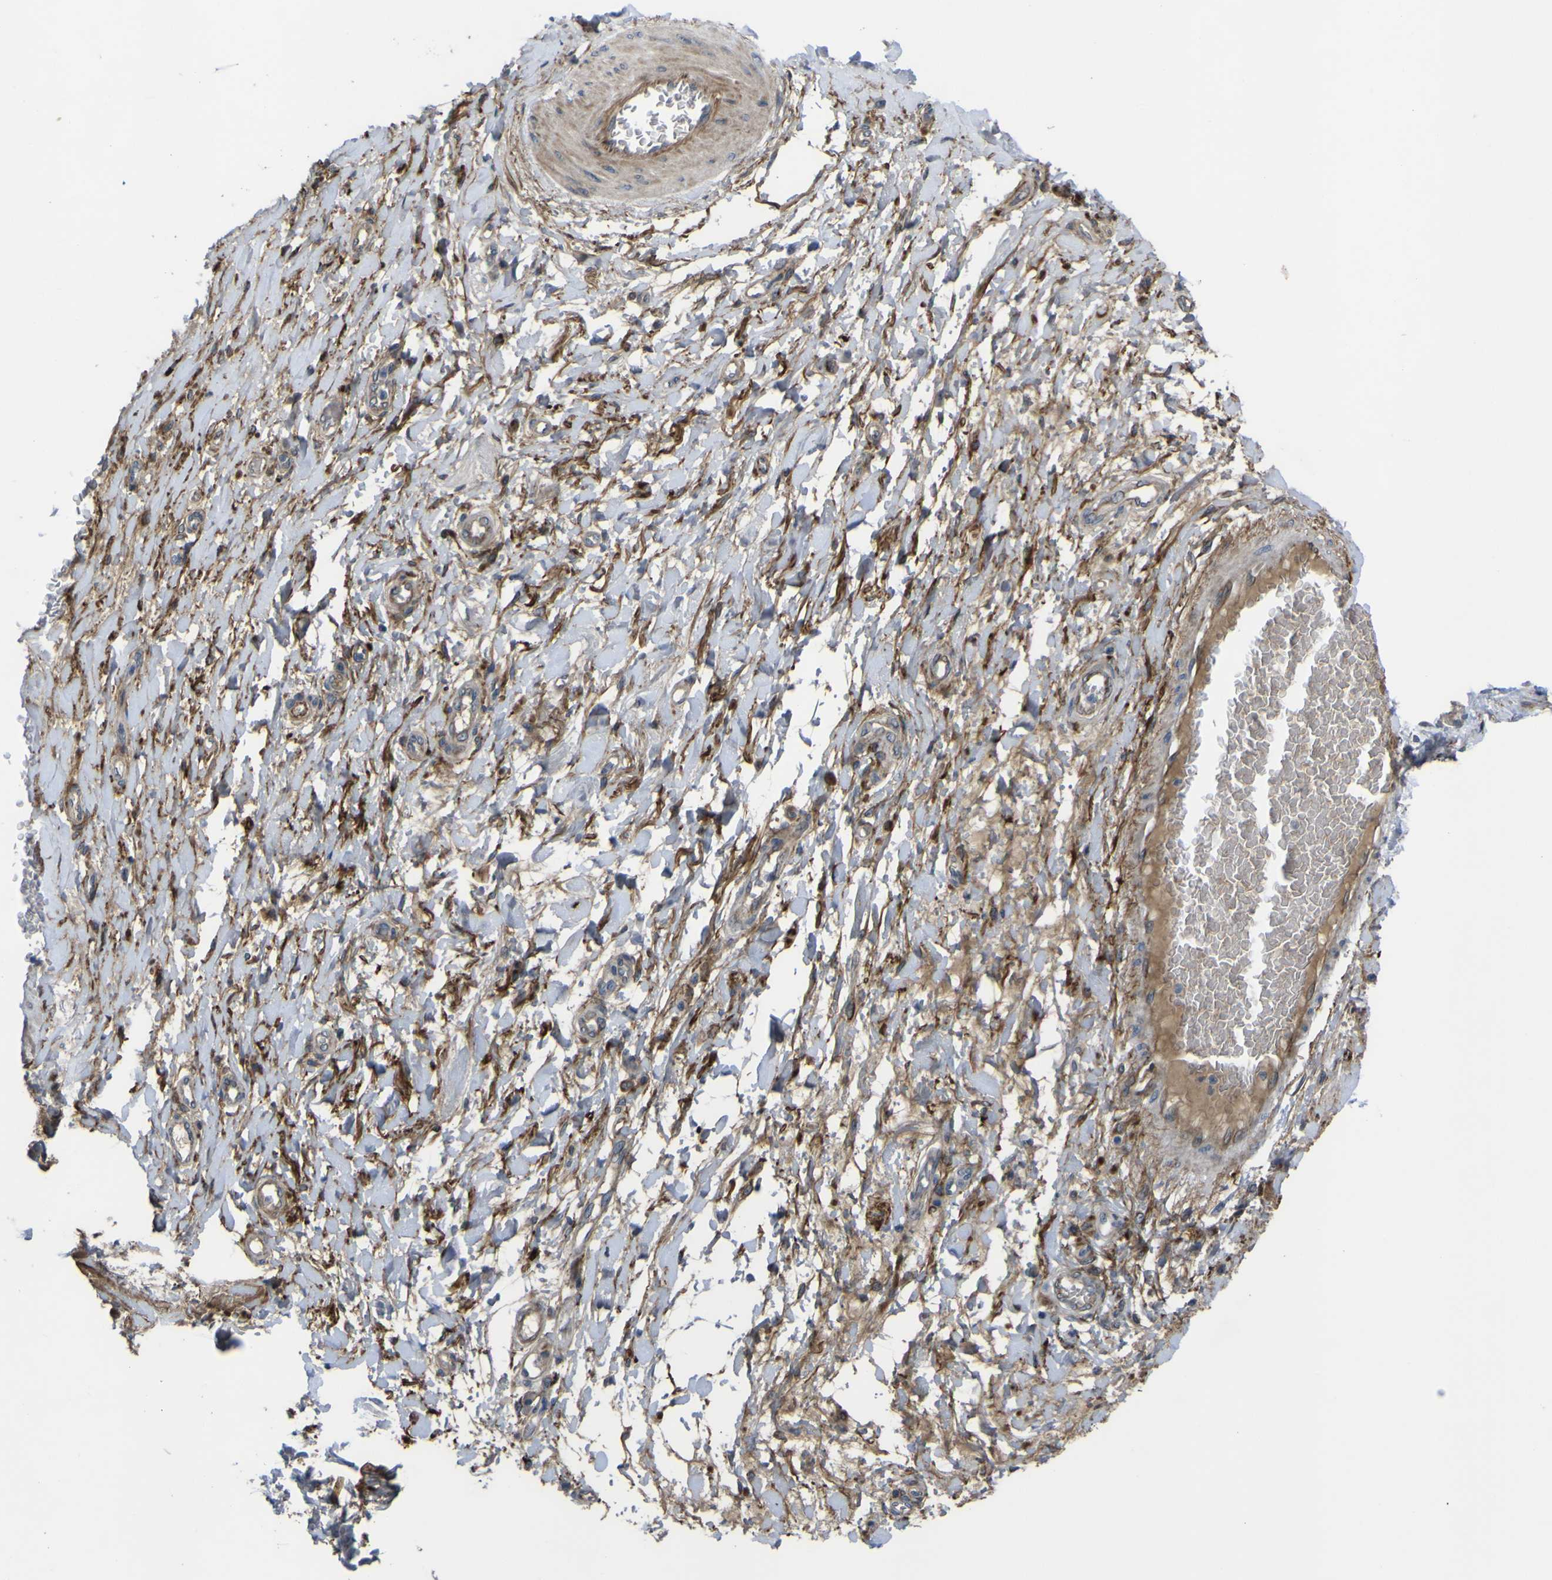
{"staining": {"intensity": "moderate", "quantity": "25%-75%", "location": "cytoplasmic/membranous"}, "tissue": "adipose tissue", "cell_type": "Adipocytes", "image_type": "normal", "snomed": [{"axis": "morphology", "description": "Normal tissue, NOS"}, {"axis": "morphology", "description": "Adenocarcinoma, NOS"}, {"axis": "topography", "description": "Esophagus"}], "caption": "Immunohistochemical staining of unremarkable adipose tissue displays moderate cytoplasmic/membranous protein staining in approximately 25%-75% of adipocytes. The staining was performed using DAB to visualize the protein expression in brown, while the nuclei were stained in blue with hematoxylin (Magnification: 20x).", "gene": "GPLD1", "patient": {"sex": "male", "age": 62}}